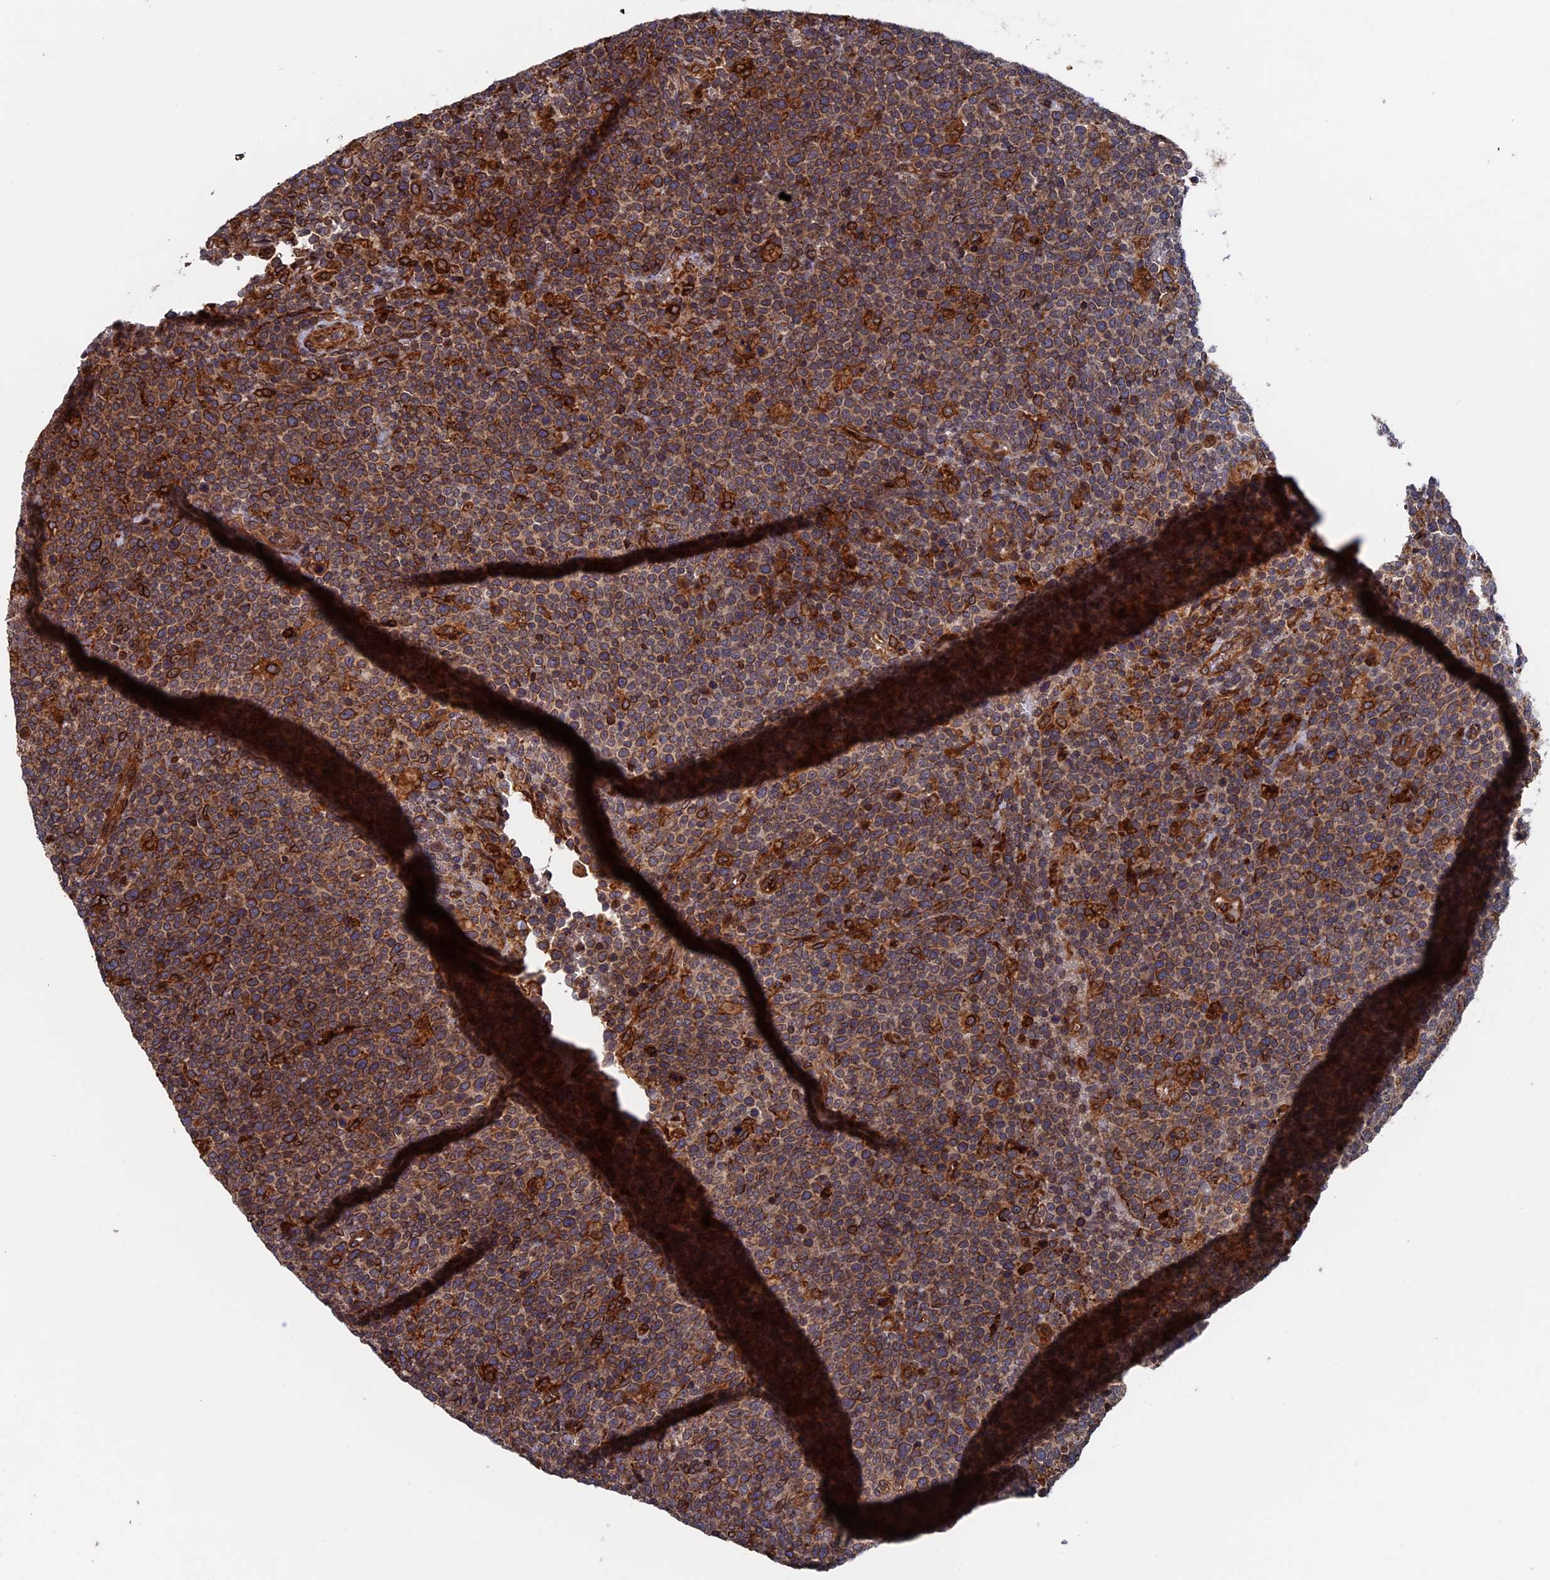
{"staining": {"intensity": "strong", "quantity": ">75%", "location": "cytoplasmic/membranous"}, "tissue": "lymphoma", "cell_type": "Tumor cells", "image_type": "cancer", "snomed": [{"axis": "morphology", "description": "Malignant lymphoma, non-Hodgkin's type, High grade"}, {"axis": "topography", "description": "Lymph node"}], "caption": "Protein expression analysis of human lymphoma reveals strong cytoplasmic/membranous positivity in about >75% of tumor cells.", "gene": "RPUSD1", "patient": {"sex": "male", "age": 61}}